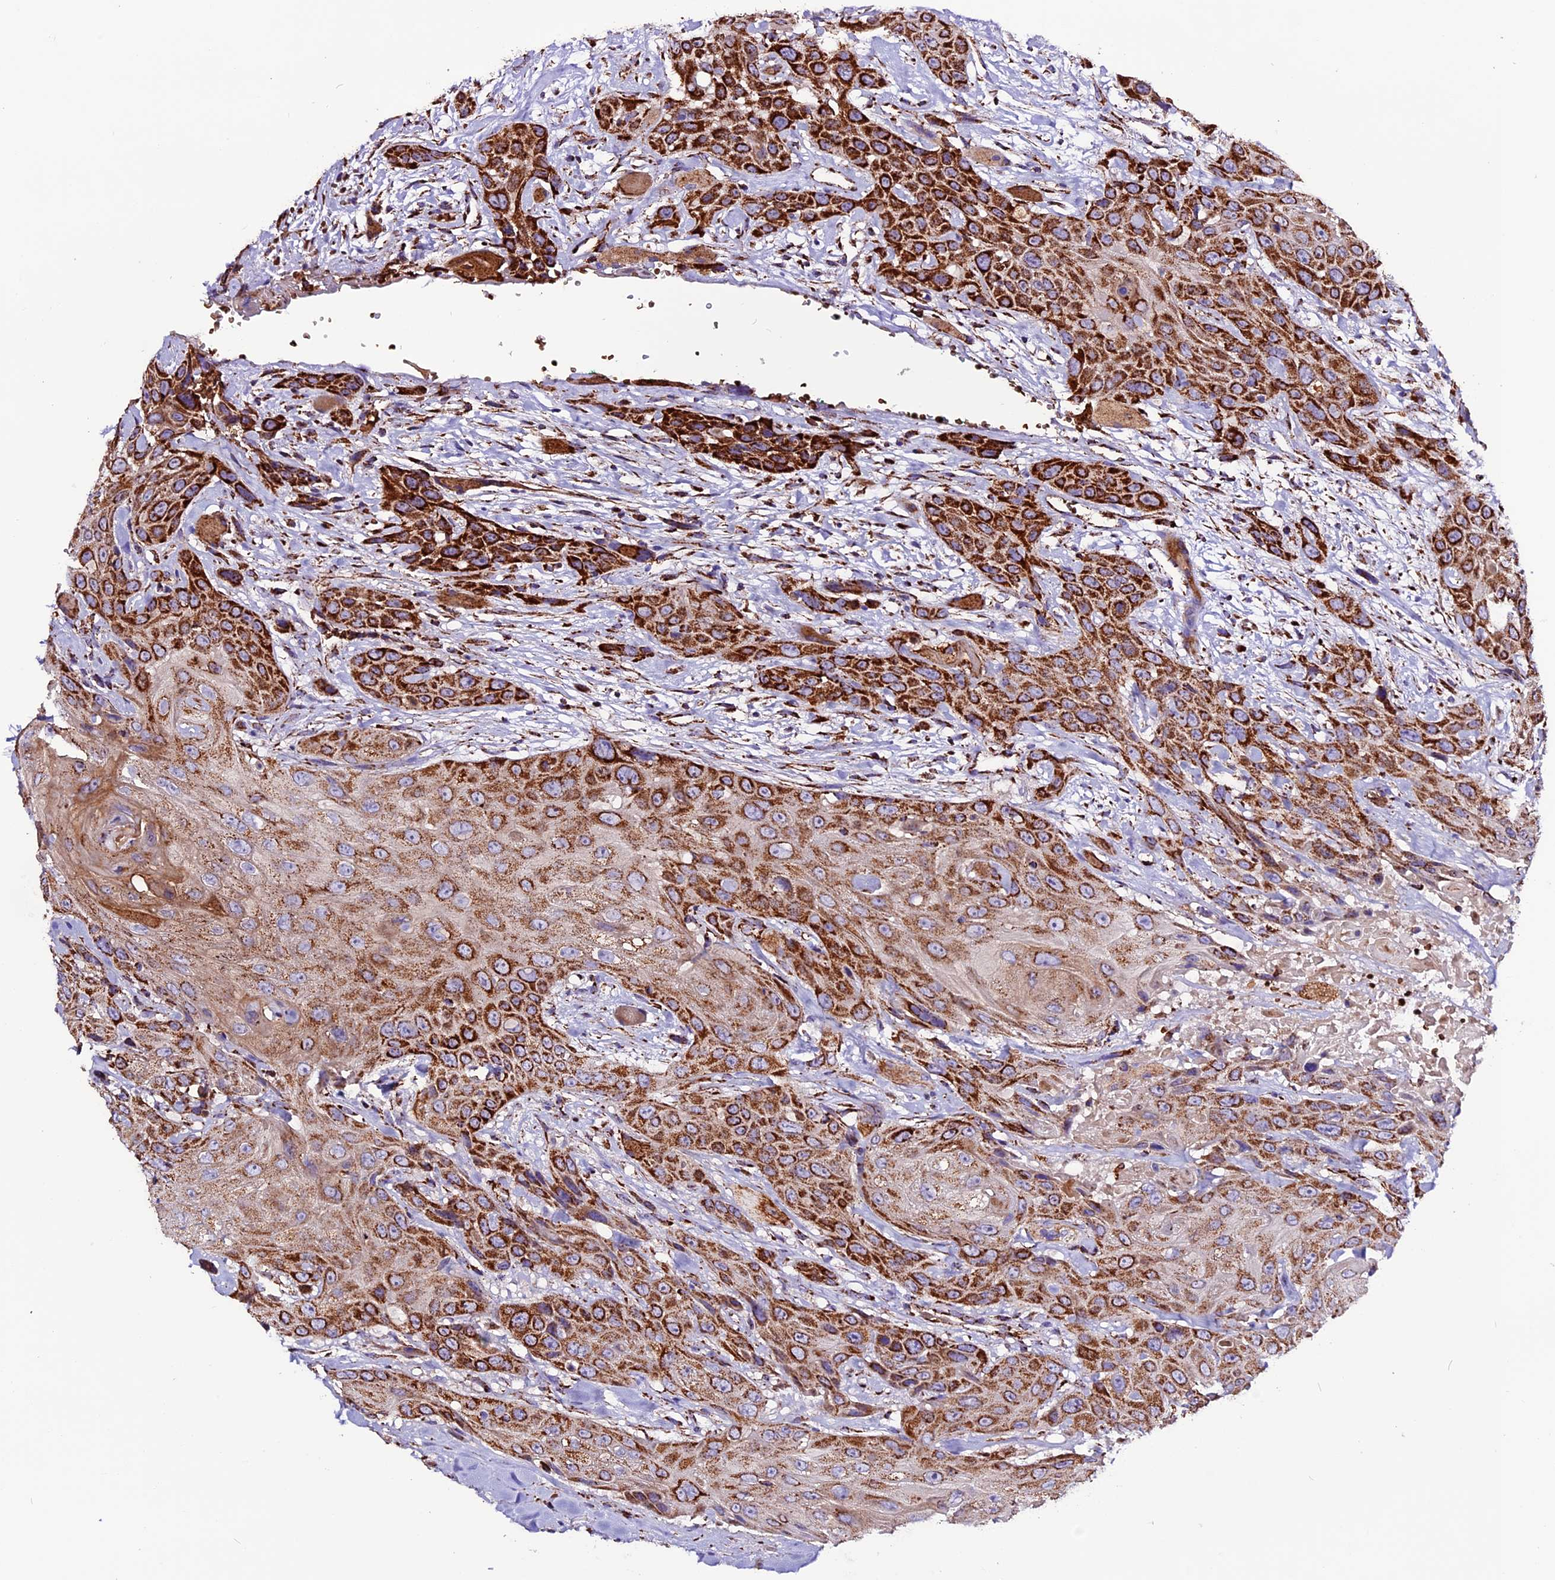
{"staining": {"intensity": "strong", "quantity": ">75%", "location": "cytoplasmic/membranous"}, "tissue": "head and neck cancer", "cell_type": "Tumor cells", "image_type": "cancer", "snomed": [{"axis": "morphology", "description": "Squamous cell carcinoma, NOS"}, {"axis": "topography", "description": "Head-Neck"}], "caption": "Immunohistochemistry staining of head and neck squamous cell carcinoma, which displays high levels of strong cytoplasmic/membranous expression in approximately >75% of tumor cells indicating strong cytoplasmic/membranous protein staining. The staining was performed using DAB (3,3'-diaminobenzidine) (brown) for protein detection and nuclei were counterstained in hematoxylin (blue).", "gene": "CX3CL1", "patient": {"sex": "male", "age": 81}}